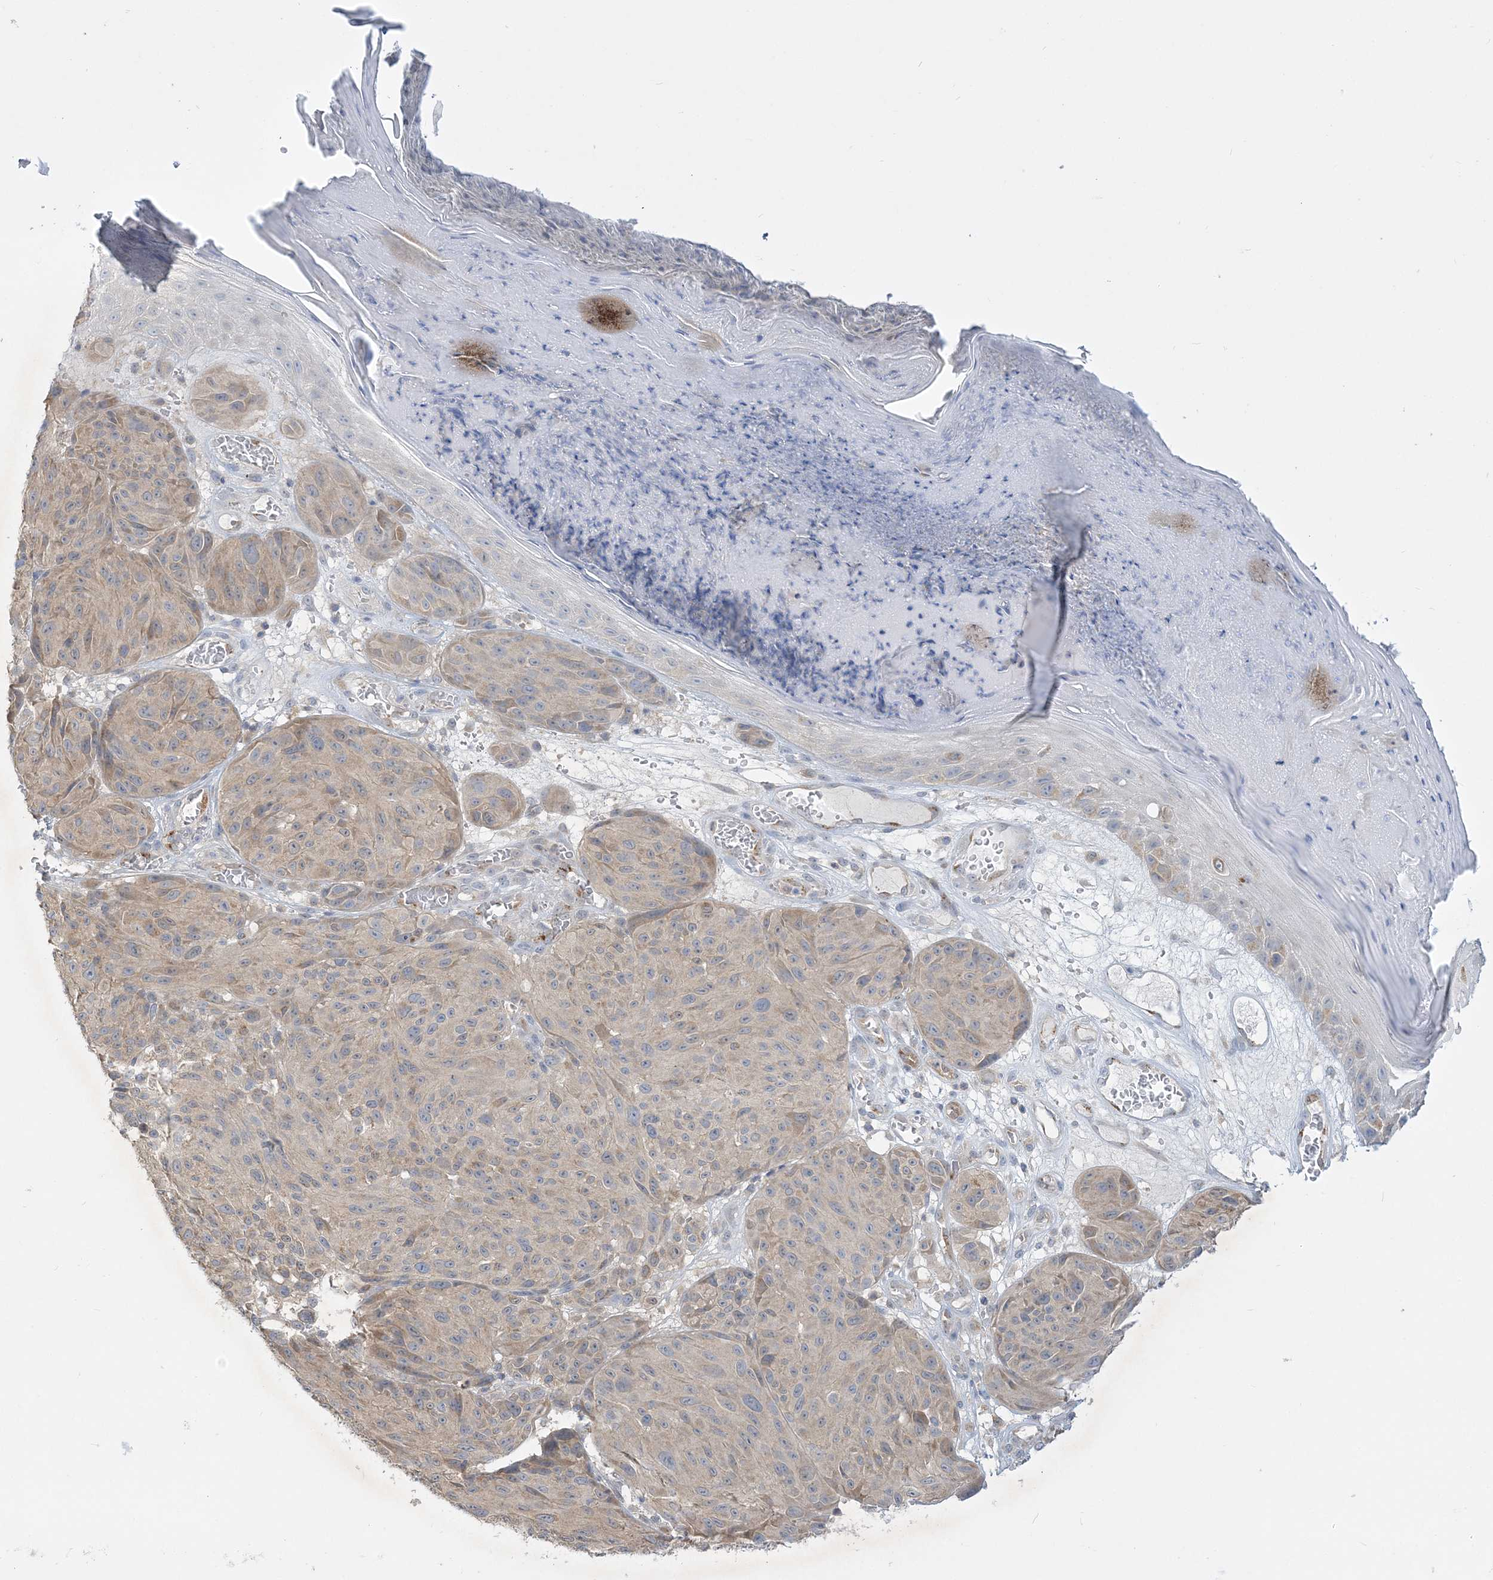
{"staining": {"intensity": "weak", "quantity": "<25%", "location": "cytoplasmic/membranous"}, "tissue": "melanoma", "cell_type": "Tumor cells", "image_type": "cancer", "snomed": [{"axis": "morphology", "description": "Malignant melanoma, NOS"}, {"axis": "topography", "description": "Skin"}], "caption": "Immunohistochemistry of human malignant melanoma shows no staining in tumor cells.", "gene": "INPP1", "patient": {"sex": "male", "age": 83}}